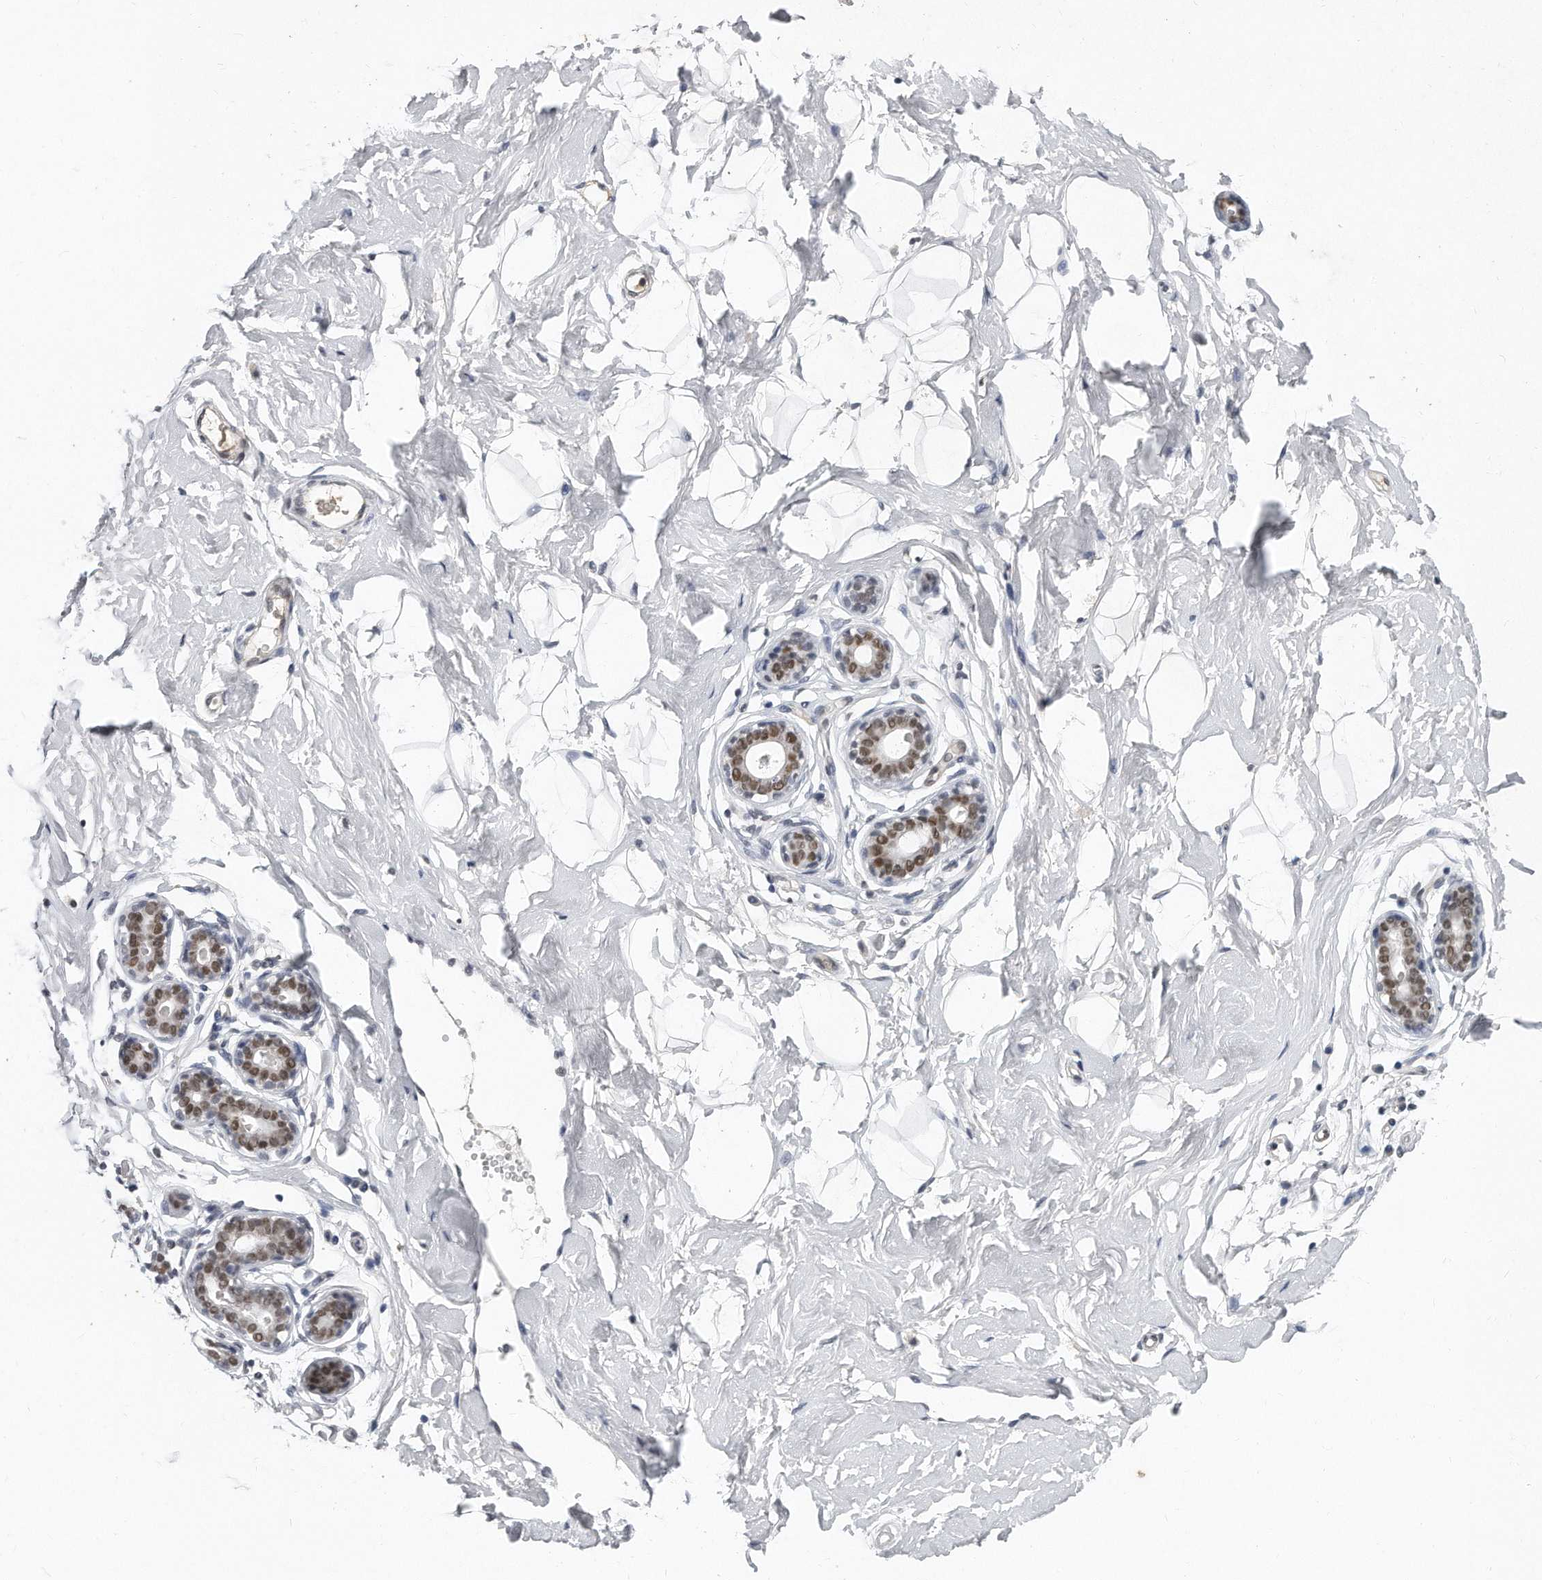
{"staining": {"intensity": "negative", "quantity": "none", "location": "none"}, "tissue": "breast", "cell_type": "Adipocytes", "image_type": "normal", "snomed": [{"axis": "morphology", "description": "Normal tissue, NOS"}, {"axis": "morphology", "description": "Adenoma, NOS"}, {"axis": "topography", "description": "Breast"}], "caption": "Immunohistochemistry of unremarkable human breast reveals no positivity in adipocytes. (Brightfield microscopy of DAB immunohistochemistry at high magnification).", "gene": "CTBP2", "patient": {"sex": "female", "age": 23}}